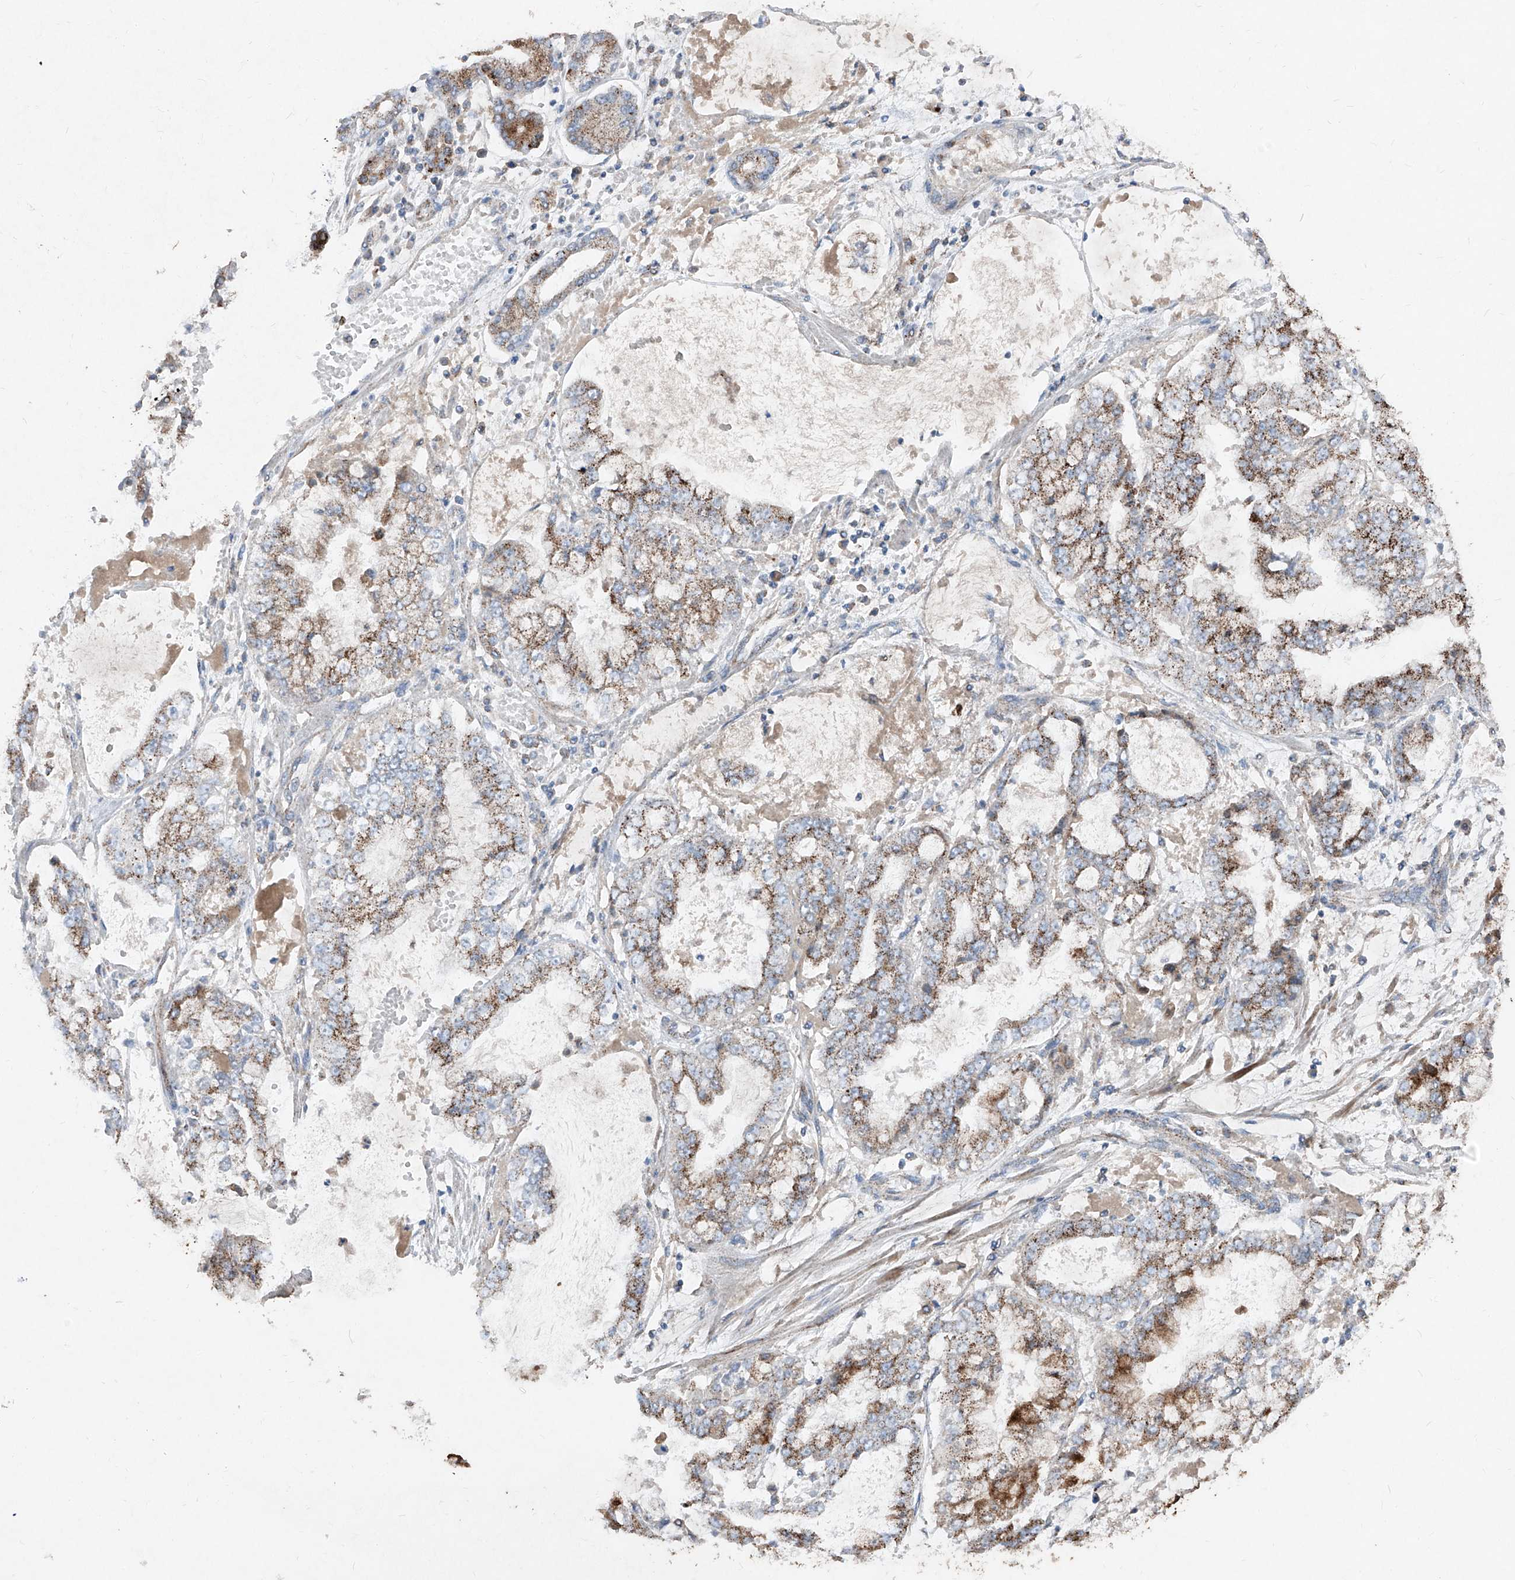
{"staining": {"intensity": "moderate", "quantity": "25%-75%", "location": "cytoplasmic/membranous"}, "tissue": "stomach cancer", "cell_type": "Tumor cells", "image_type": "cancer", "snomed": [{"axis": "morphology", "description": "Adenocarcinoma, NOS"}, {"axis": "topography", "description": "Stomach"}], "caption": "Immunohistochemistry image of human stomach adenocarcinoma stained for a protein (brown), which exhibits medium levels of moderate cytoplasmic/membranous expression in about 25%-75% of tumor cells.", "gene": "ABCD3", "patient": {"sex": "male", "age": 76}}